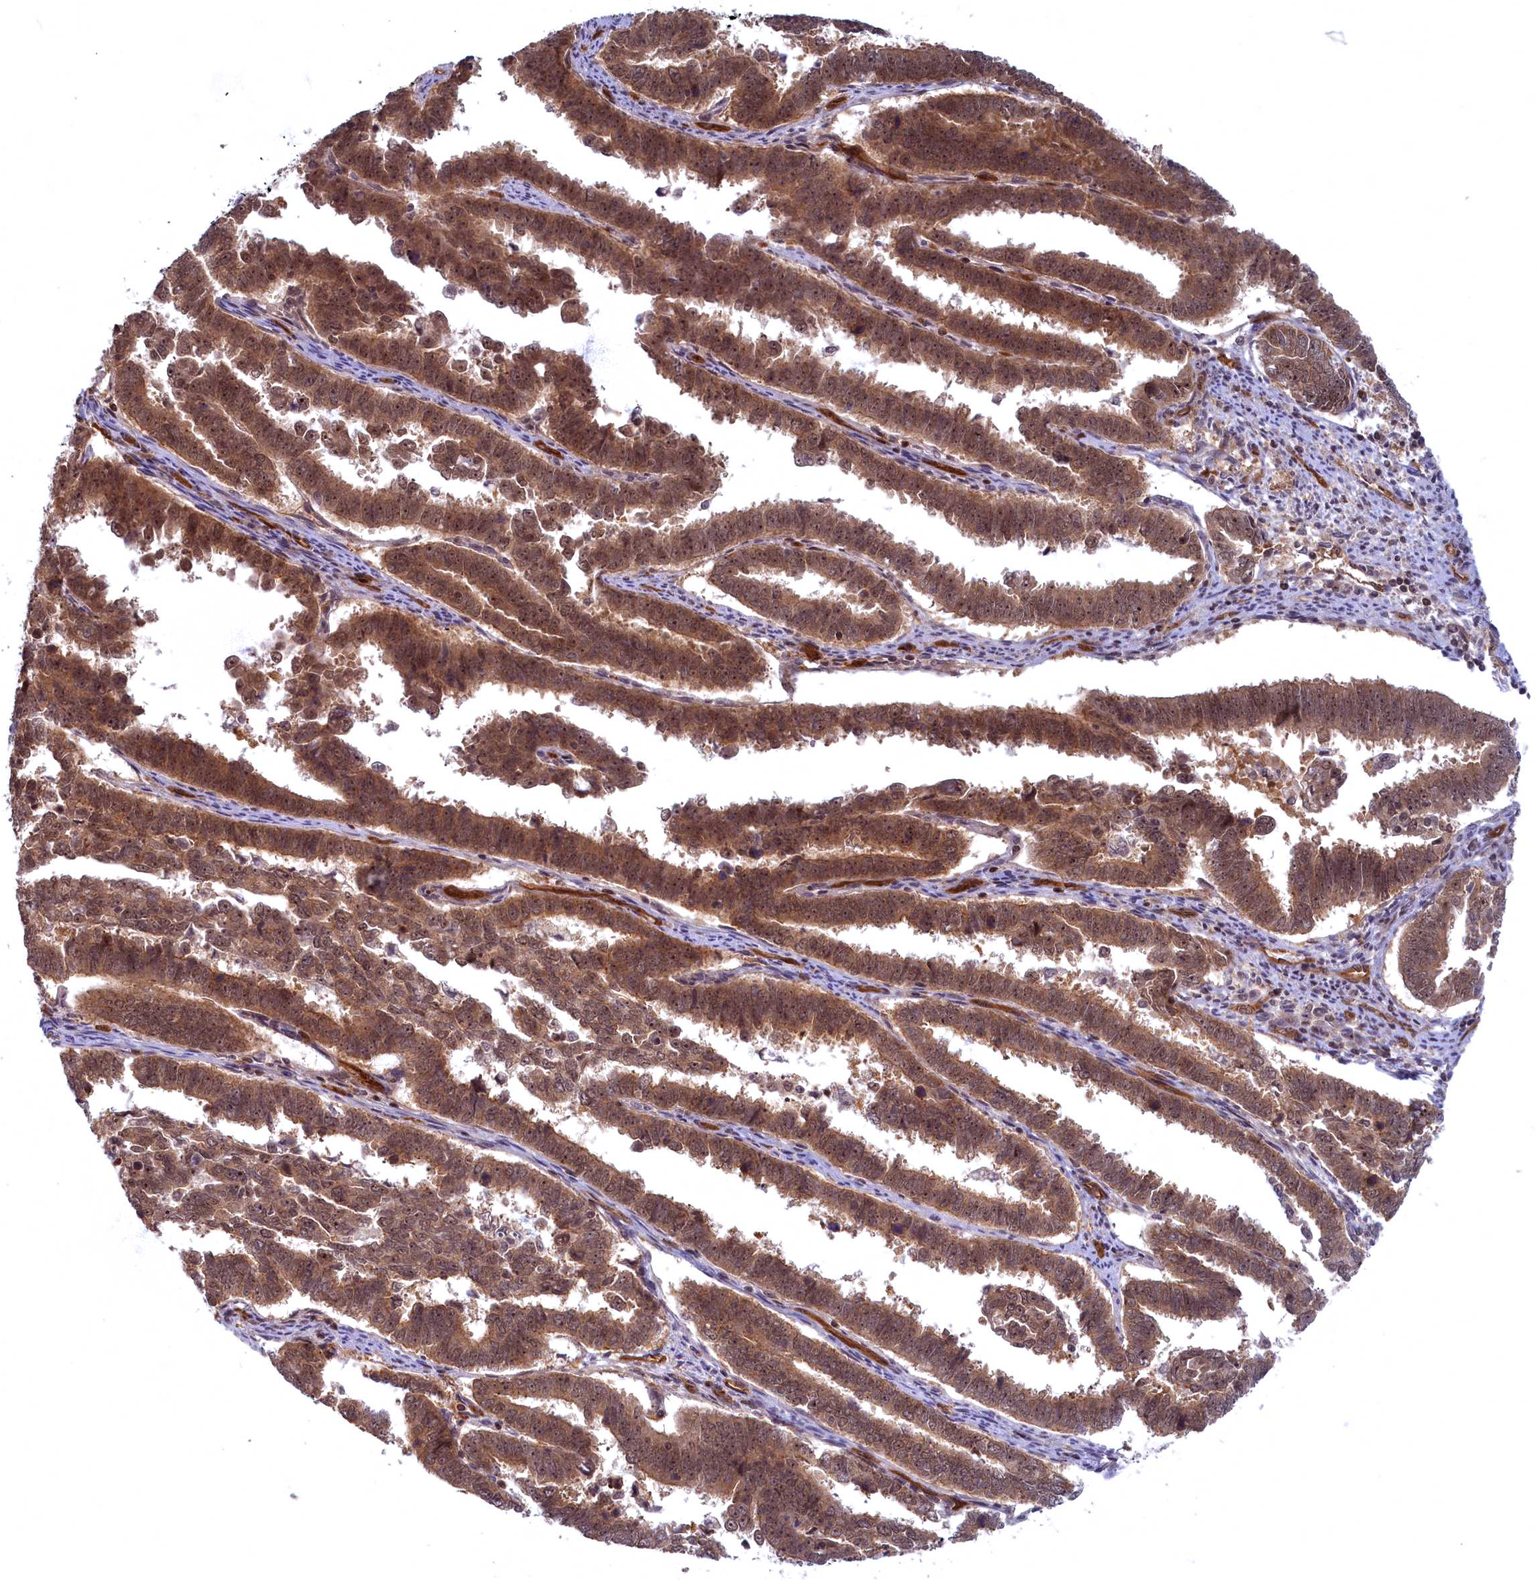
{"staining": {"intensity": "strong", "quantity": ">75%", "location": "cytoplasmic/membranous"}, "tissue": "endometrial cancer", "cell_type": "Tumor cells", "image_type": "cancer", "snomed": [{"axis": "morphology", "description": "Adenocarcinoma, NOS"}, {"axis": "topography", "description": "Endometrium"}], "caption": "The micrograph demonstrates staining of endometrial cancer, revealing strong cytoplasmic/membranous protein staining (brown color) within tumor cells. The staining was performed using DAB (3,3'-diaminobenzidine), with brown indicating positive protein expression. Nuclei are stained blue with hematoxylin.", "gene": "SNRK", "patient": {"sex": "female", "age": 75}}